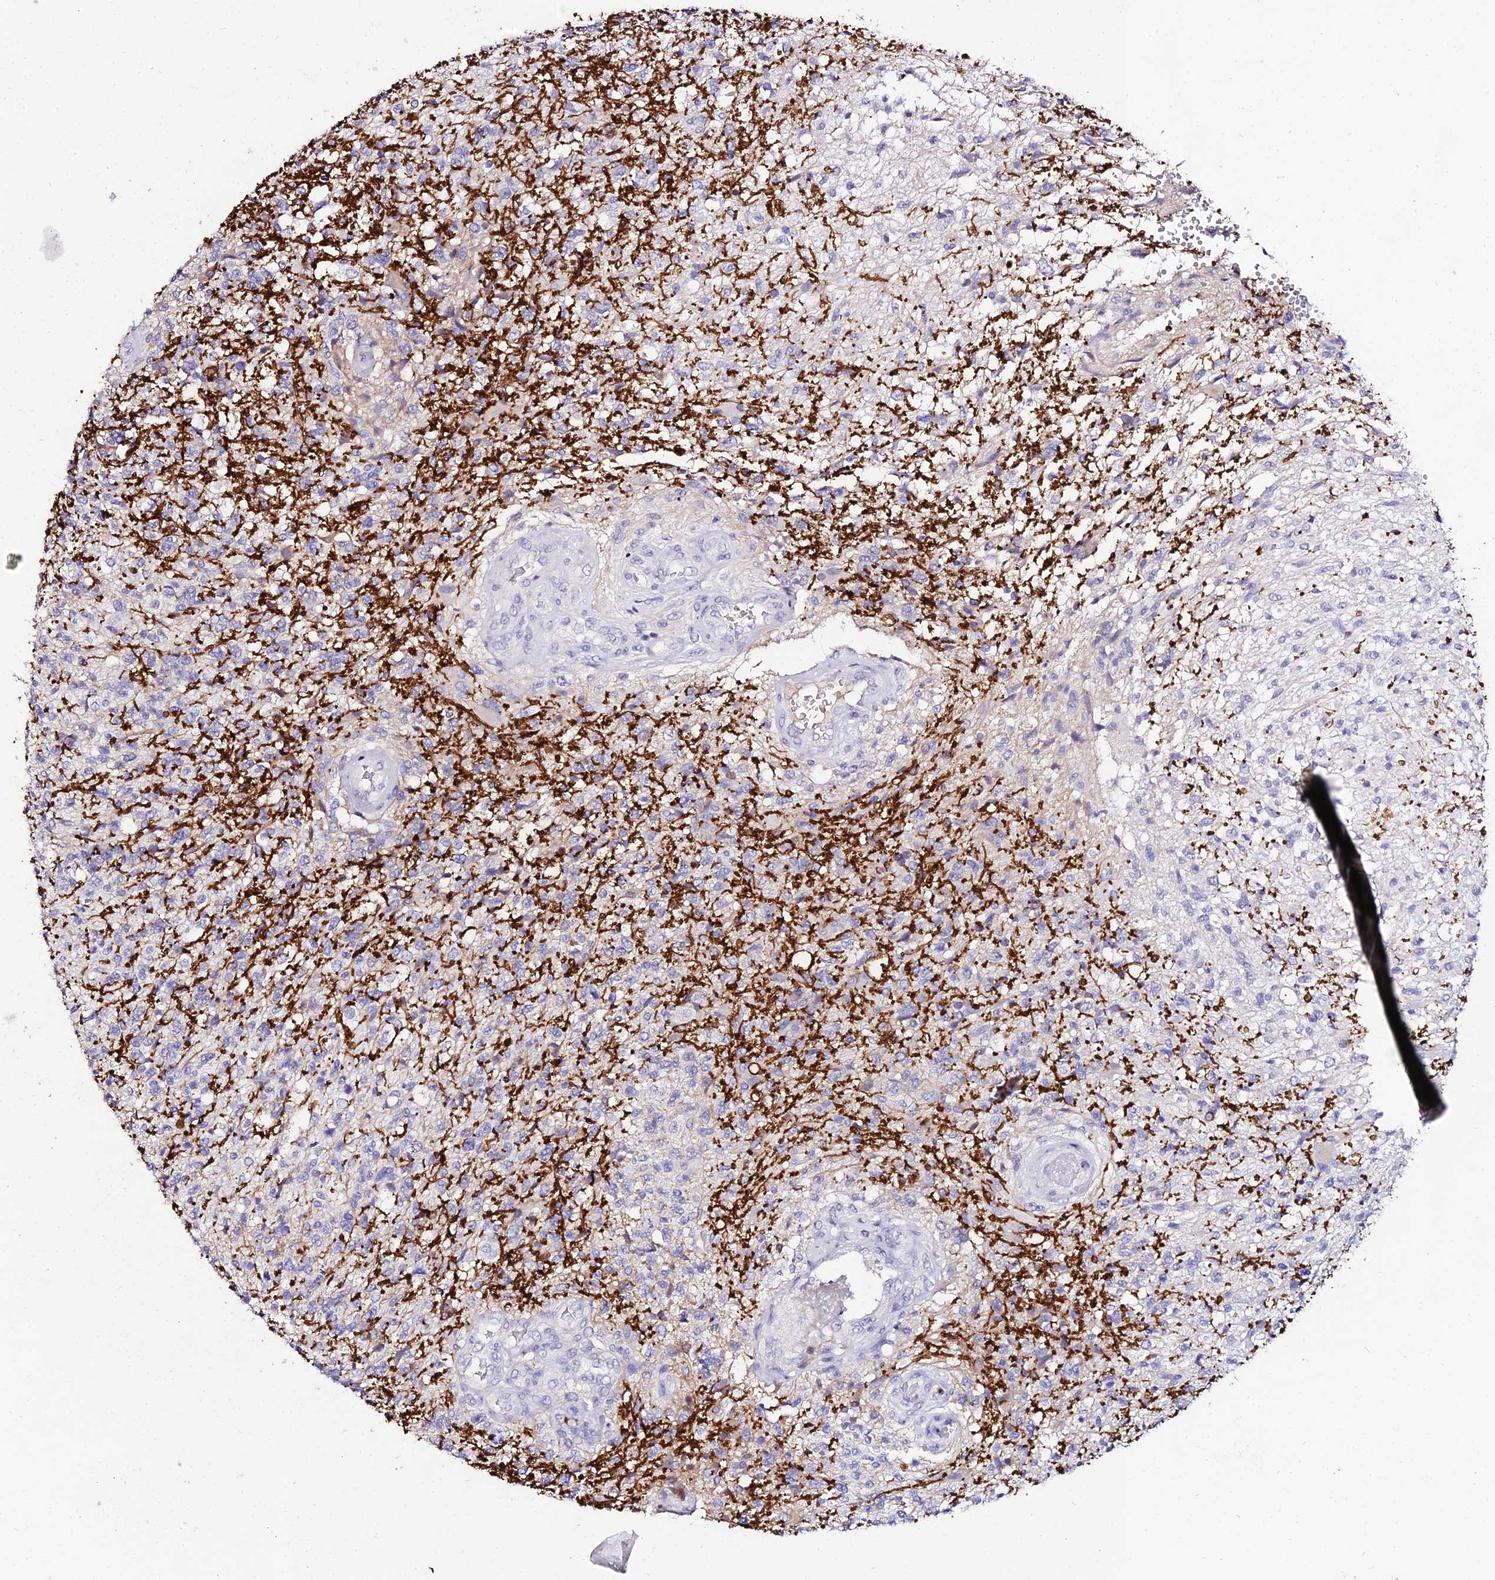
{"staining": {"intensity": "negative", "quantity": "none", "location": "none"}, "tissue": "glioma", "cell_type": "Tumor cells", "image_type": "cancer", "snomed": [{"axis": "morphology", "description": "Glioma, malignant, High grade"}, {"axis": "topography", "description": "Brain"}], "caption": "IHC photomicrograph of neoplastic tissue: human malignant high-grade glioma stained with DAB (3,3'-diaminobenzidine) exhibits no significant protein expression in tumor cells. (Stains: DAB immunohistochemistry with hematoxylin counter stain, Microscopy: brightfield microscopy at high magnification).", "gene": "DEFB132", "patient": {"sex": "male", "age": 56}}